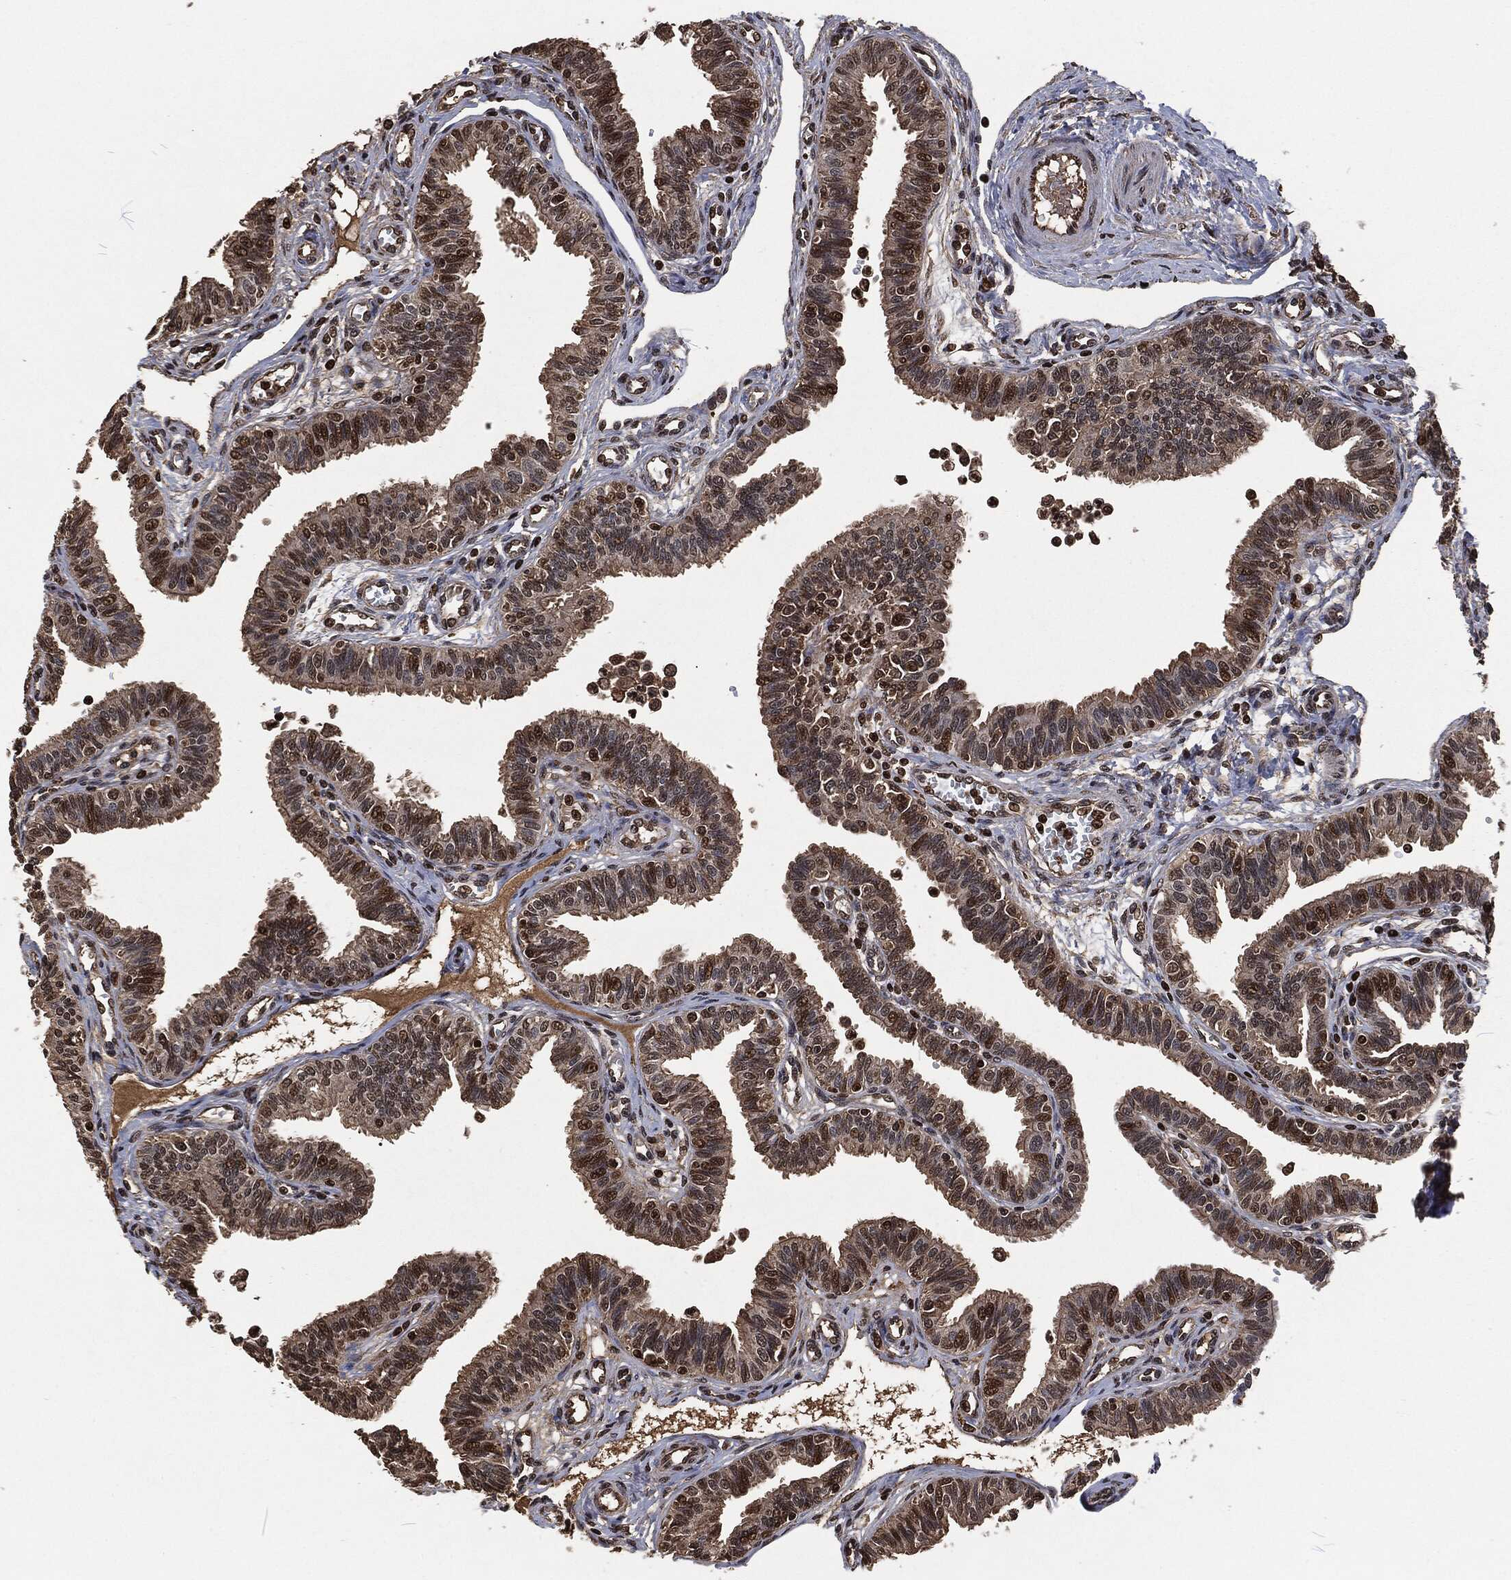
{"staining": {"intensity": "strong", "quantity": "<25%", "location": "cytoplasmic/membranous,nuclear"}, "tissue": "fallopian tube", "cell_type": "Glandular cells", "image_type": "normal", "snomed": [{"axis": "morphology", "description": "Normal tissue, NOS"}, {"axis": "topography", "description": "Fallopian tube"}], "caption": "Protein expression analysis of benign human fallopian tube reveals strong cytoplasmic/membranous,nuclear staining in approximately <25% of glandular cells. The staining was performed using DAB (3,3'-diaminobenzidine), with brown indicating positive protein expression. Nuclei are stained blue with hematoxylin.", "gene": "SNAI1", "patient": {"sex": "female", "age": 36}}